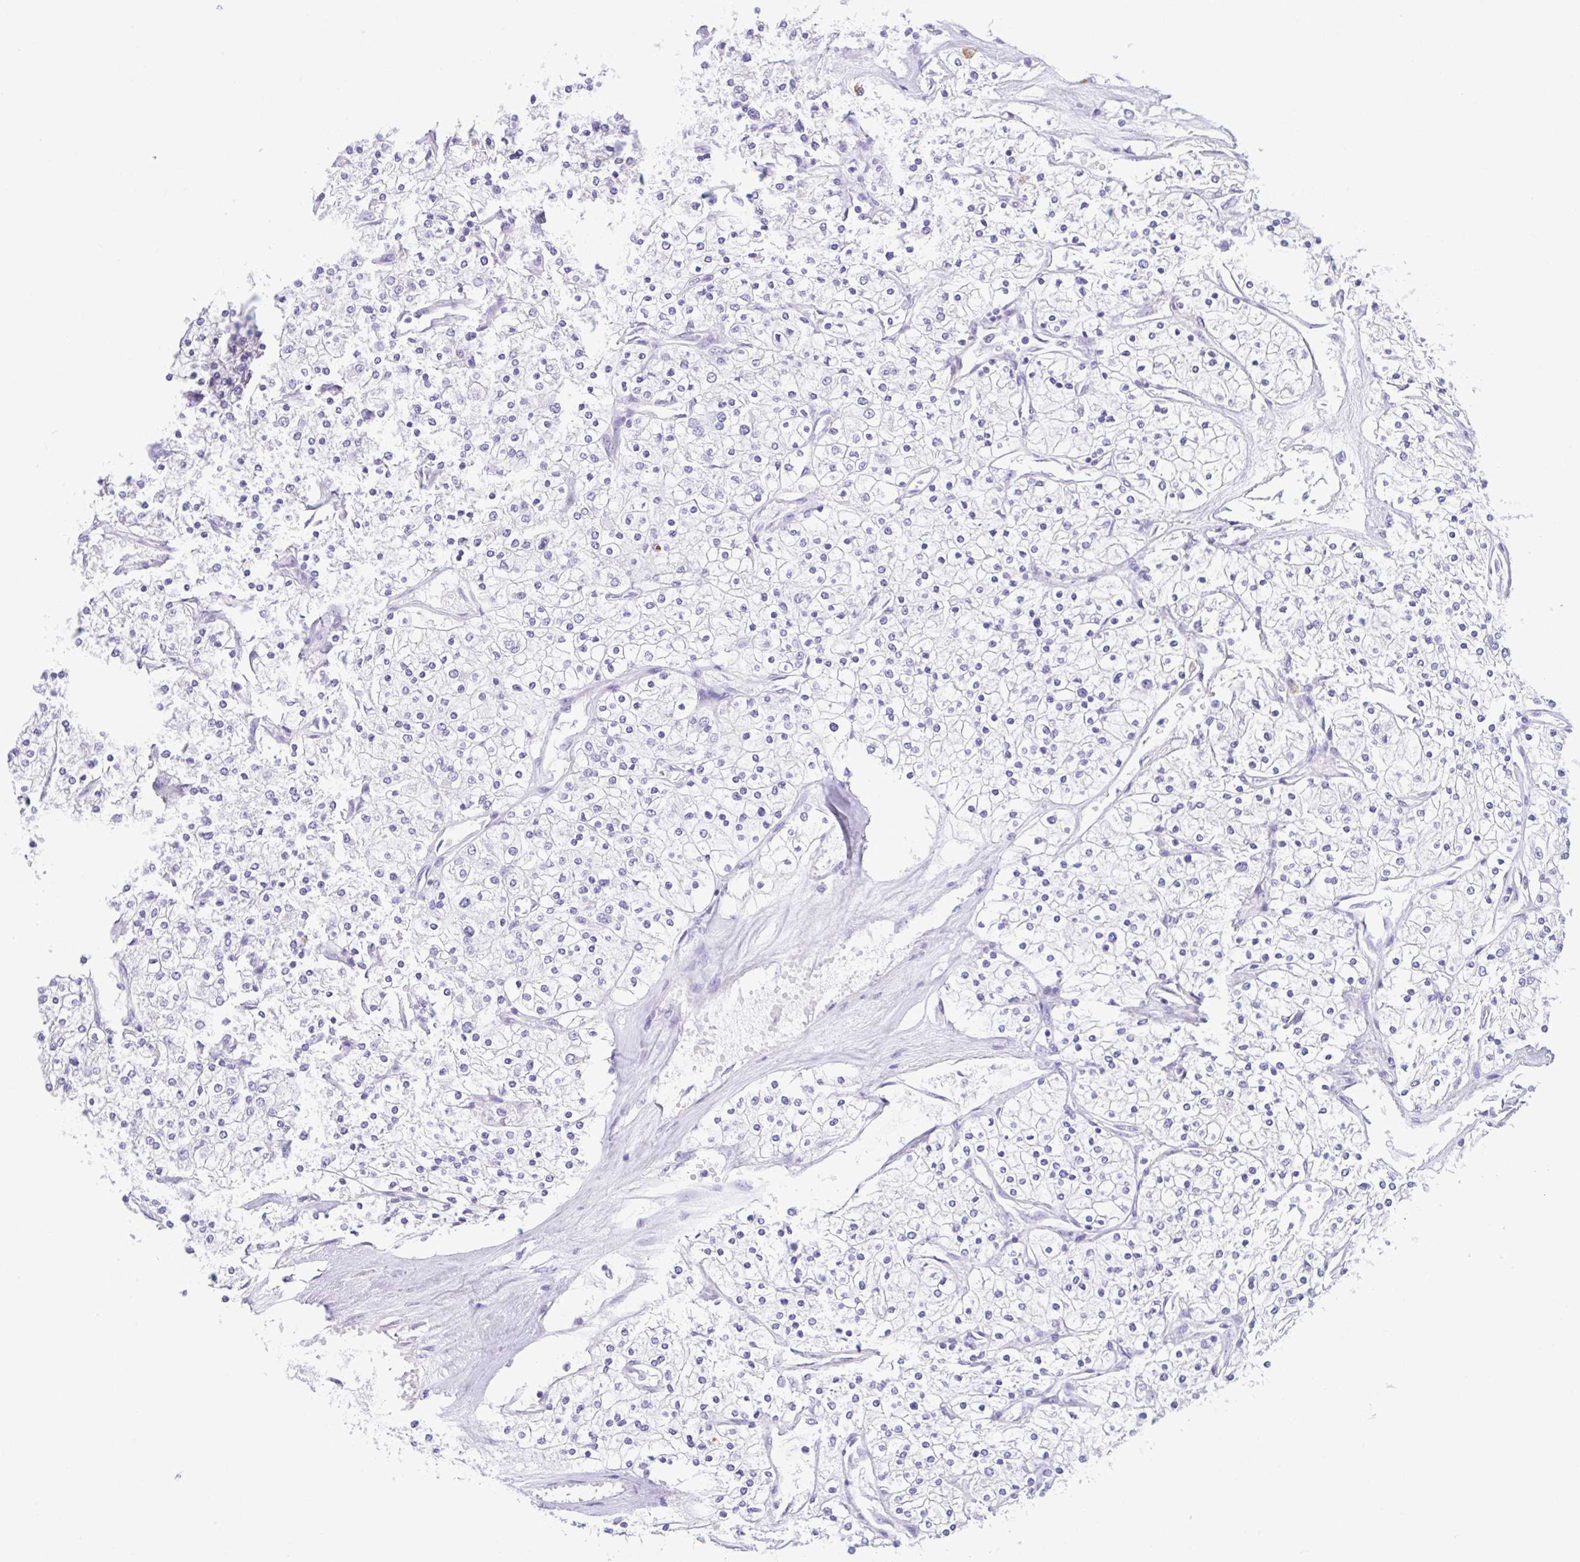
{"staining": {"intensity": "negative", "quantity": "none", "location": "none"}, "tissue": "renal cancer", "cell_type": "Tumor cells", "image_type": "cancer", "snomed": [{"axis": "morphology", "description": "Adenocarcinoma, NOS"}, {"axis": "topography", "description": "Kidney"}], "caption": "The histopathology image demonstrates no staining of tumor cells in renal cancer (adenocarcinoma). Brightfield microscopy of immunohistochemistry stained with DAB (brown) and hematoxylin (blue), captured at high magnification.", "gene": "NCF1", "patient": {"sex": "male", "age": 80}}